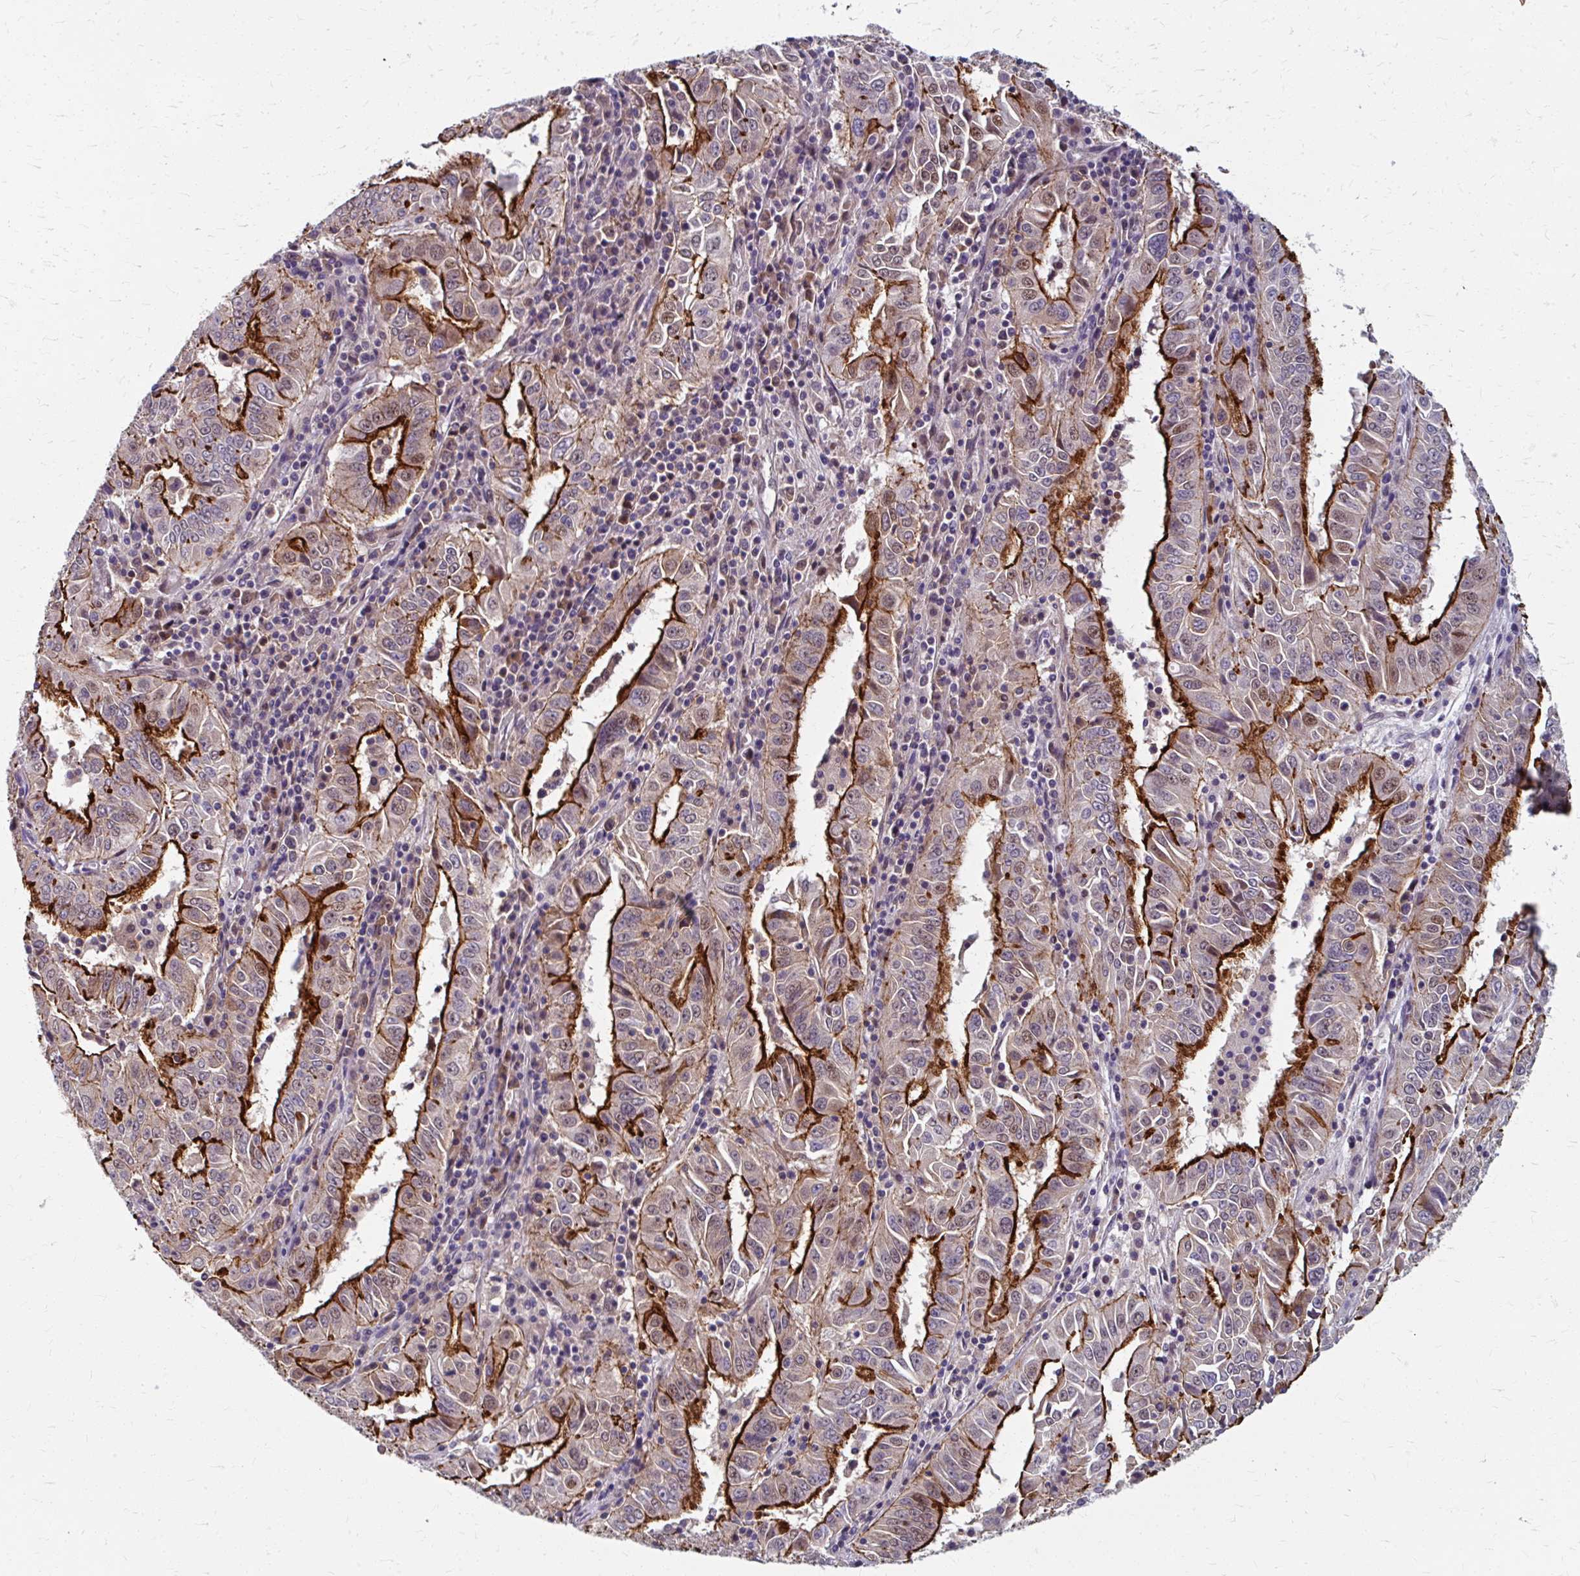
{"staining": {"intensity": "strong", "quantity": "25%-75%", "location": "cytoplasmic/membranous,nuclear"}, "tissue": "pancreatic cancer", "cell_type": "Tumor cells", "image_type": "cancer", "snomed": [{"axis": "morphology", "description": "Adenocarcinoma, NOS"}, {"axis": "topography", "description": "Pancreas"}], "caption": "The histopathology image displays immunohistochemical staining of pancreatic cancer (adenocarcinoma). There is strong cytoplasmic/membranous and nuclear staining is seen in about 25%-75% of tumor cells.", "gene": "ZNF555", "patient": {"sex": "male", "age": 63}}